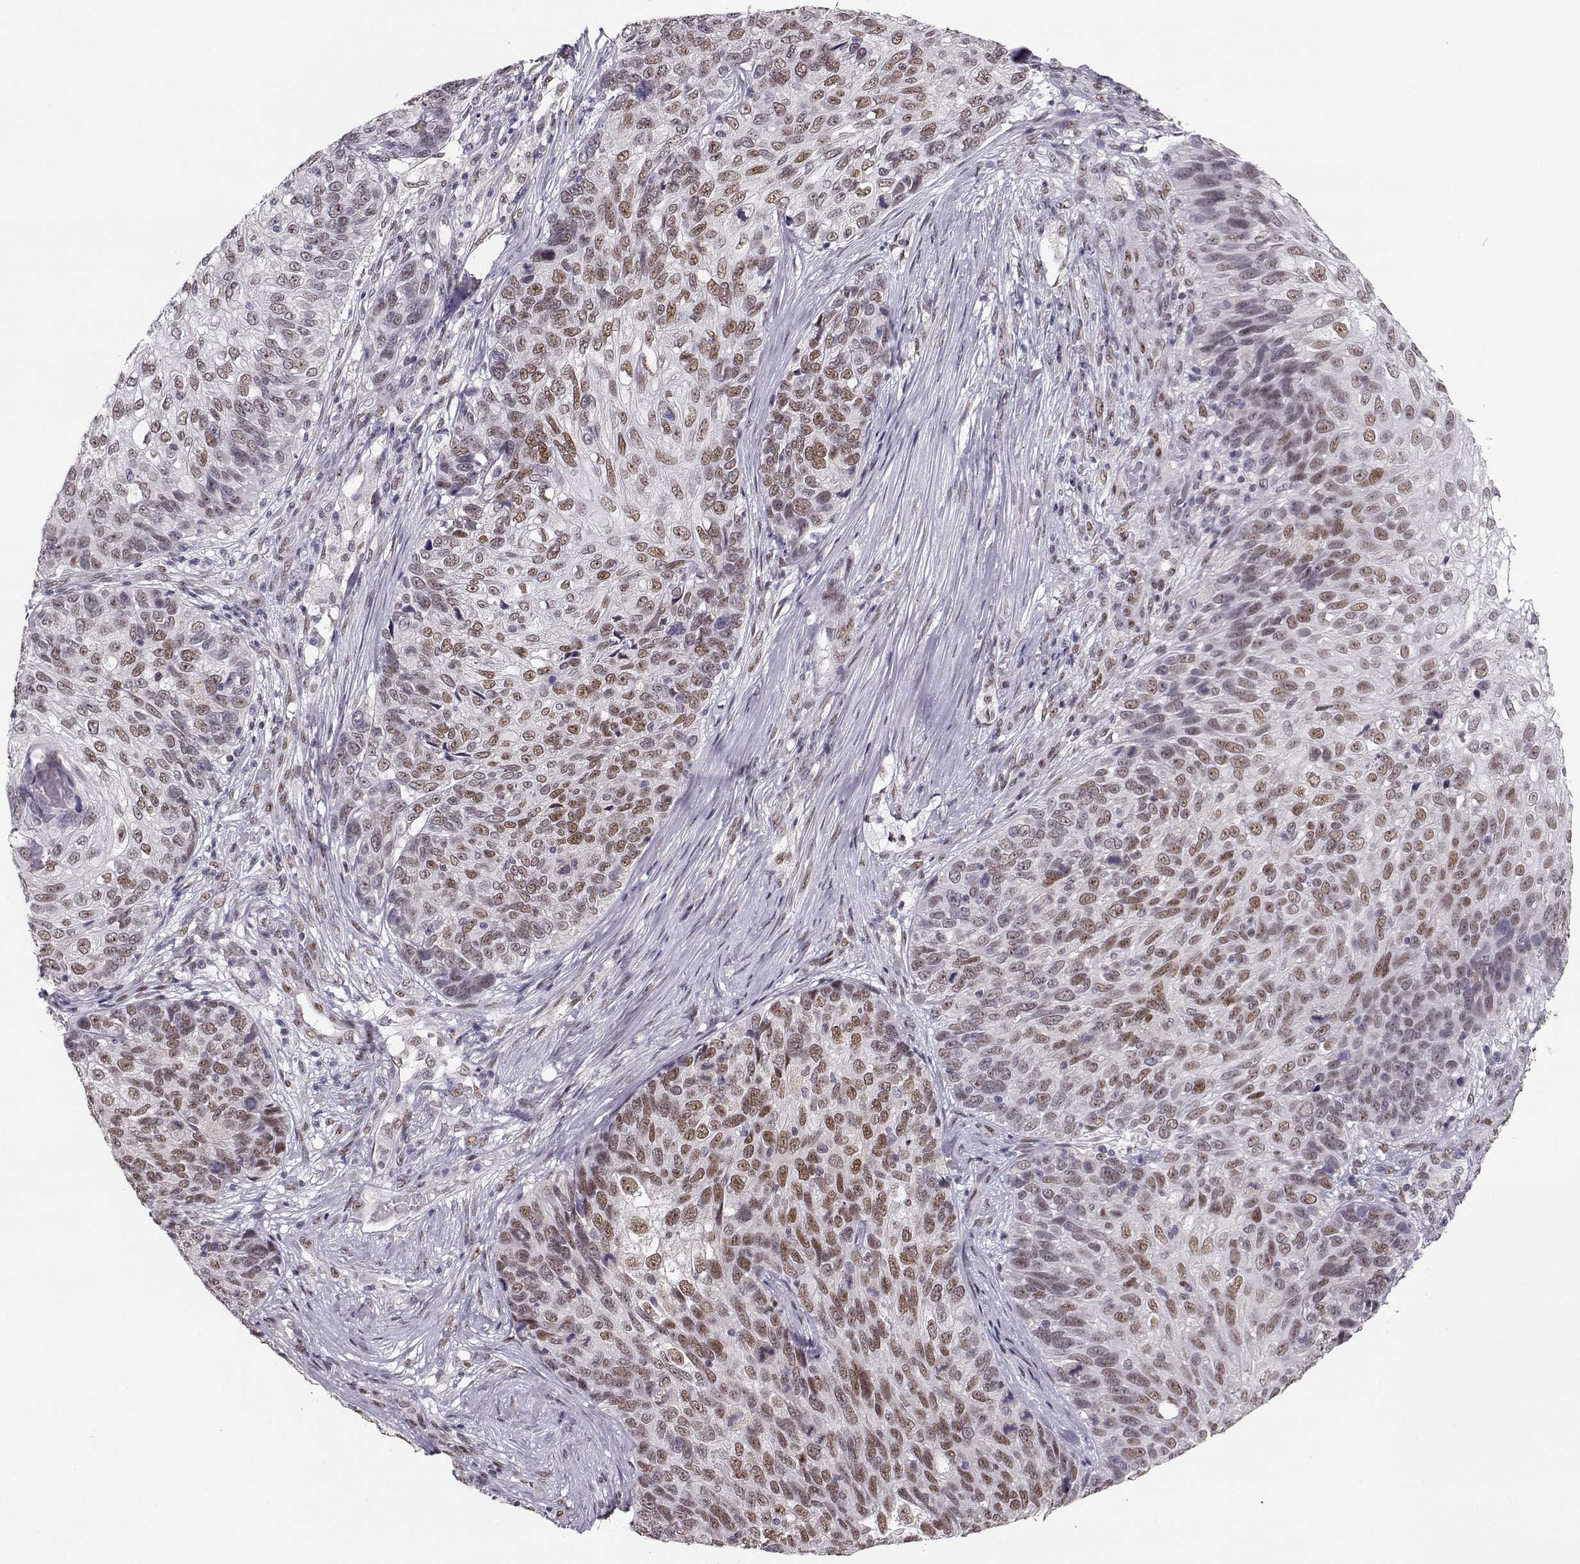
{"staining": {"intensity": "weak", "quantity": "25%-75%", "location": "nuclear"}, "tissue": "skin cancer", "cell_type": "Tumor cells", "image_type": "cancer", "snomed": [{"axis": "morphology", "description": "Squamous cell carcinoma, NOS"}, {"axis": "topography", "description": "Skin"}], "caption": "High-magnification brightfield microscopy of skin squamous cell carcinoma stained with DAB (3,3'-diaminobenzidine) (brown) and counterstained with hematoxylin (blue). tumor cells exhibit weak nuclear positivity is identified in about25%-75% of cells.", "gene": "POLI", "patient": {"sex": "male", "age": 92}}